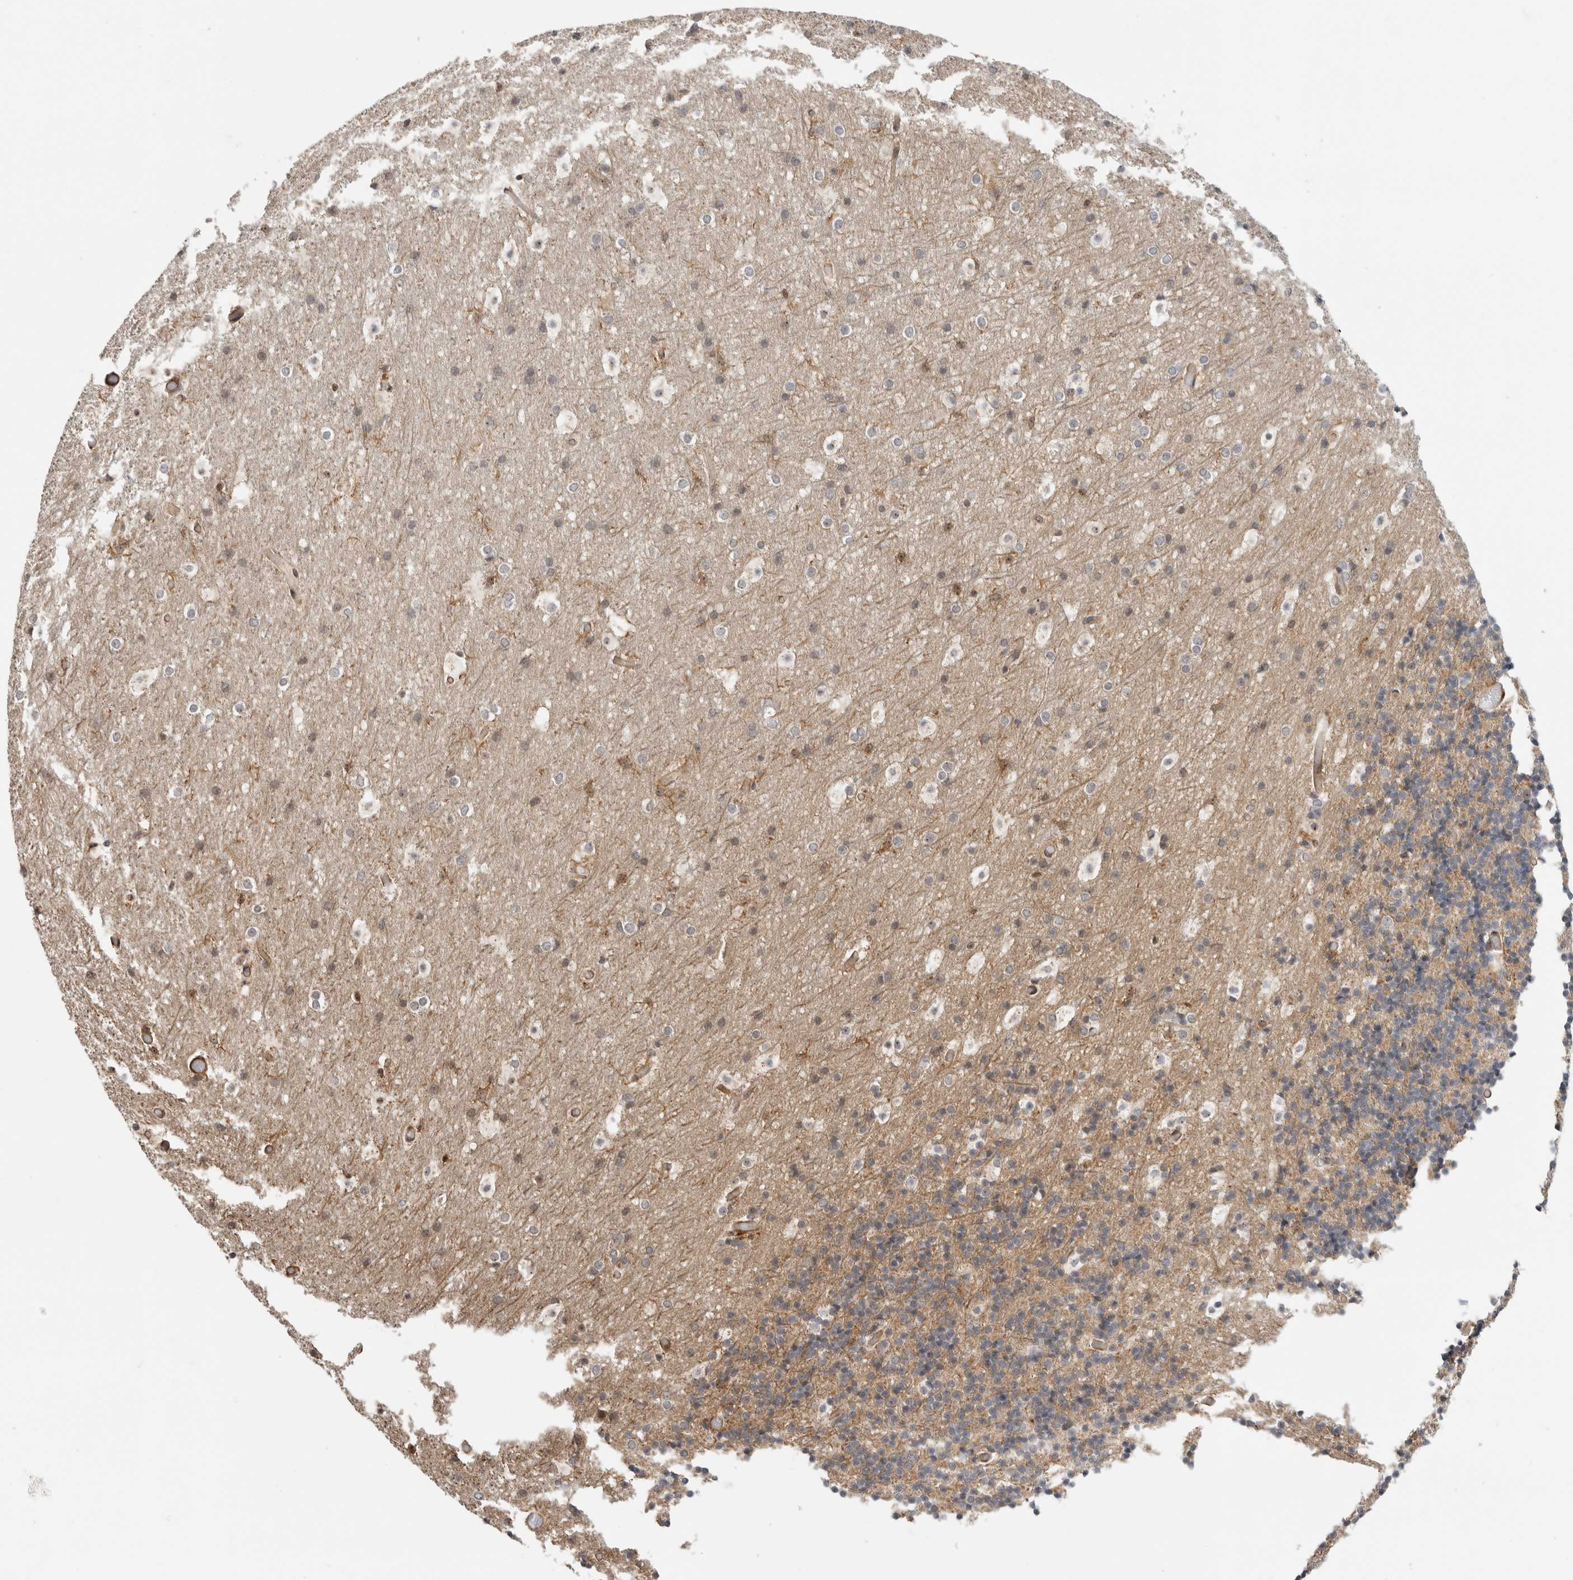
{"staining": {"intensity": "weak", "quantity": "25%-75%", "location": "cytoplasmic/membranous"}, "tissue": "cerebellum", "cell_type": "Cells in granular layer", "image_type": "normal", "snomed": [{"axis": "morphology", "description": "Normal tissue, NOS"}, {"axis": "topography", "description": "Cerebellum"}], "caption": "A low amount of weak cytoplasmic/membranous positivity is present in about 25%-75% of cells in granular layer in unremarkable cerebellum. Nuclei are stained in blue.", "gene": "WASF2", "patient": {"sex": "male", "age": 57}}